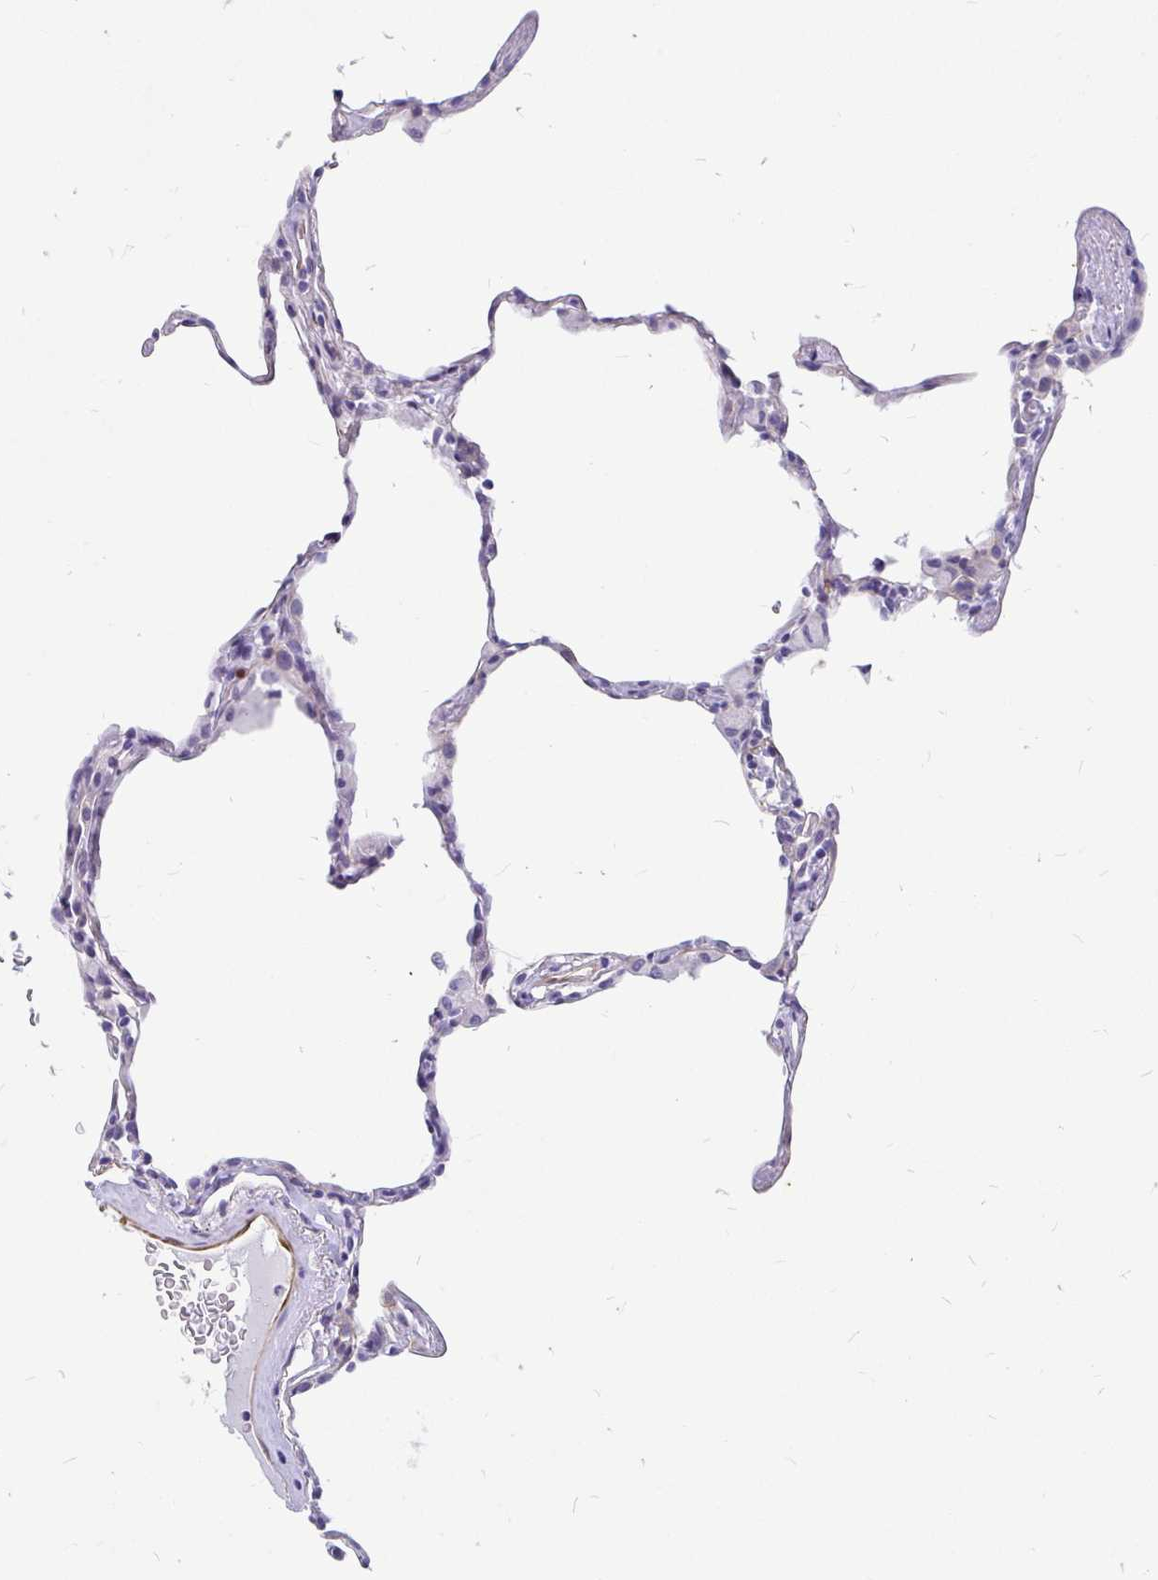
{"staining": {"intensity": "moderate", "quantity": "<25%", "location": "cytoplasmic/membranous"}, "tissue": "lung", "cell_type": "Alveolar cells", "image_type": "normal", "snomed": [{"axis": "morphology", "description": "Normal tissue, NOS"}, {"axis": "topography", "description": "Lung"}], "caption": "Immunohistochemical staining of unremarkable human lung exhibits moderate cytoplasmic/membranous protein positivity in approximately <25% of alveolar cells. The staining was performed using DAB to visualize the protein expression in brown, while the nuclei were stained in blue with hematoxylin (Magnification: 20x).", "gene": "EML5", "patient": {"sex": "female", "age": 57}}